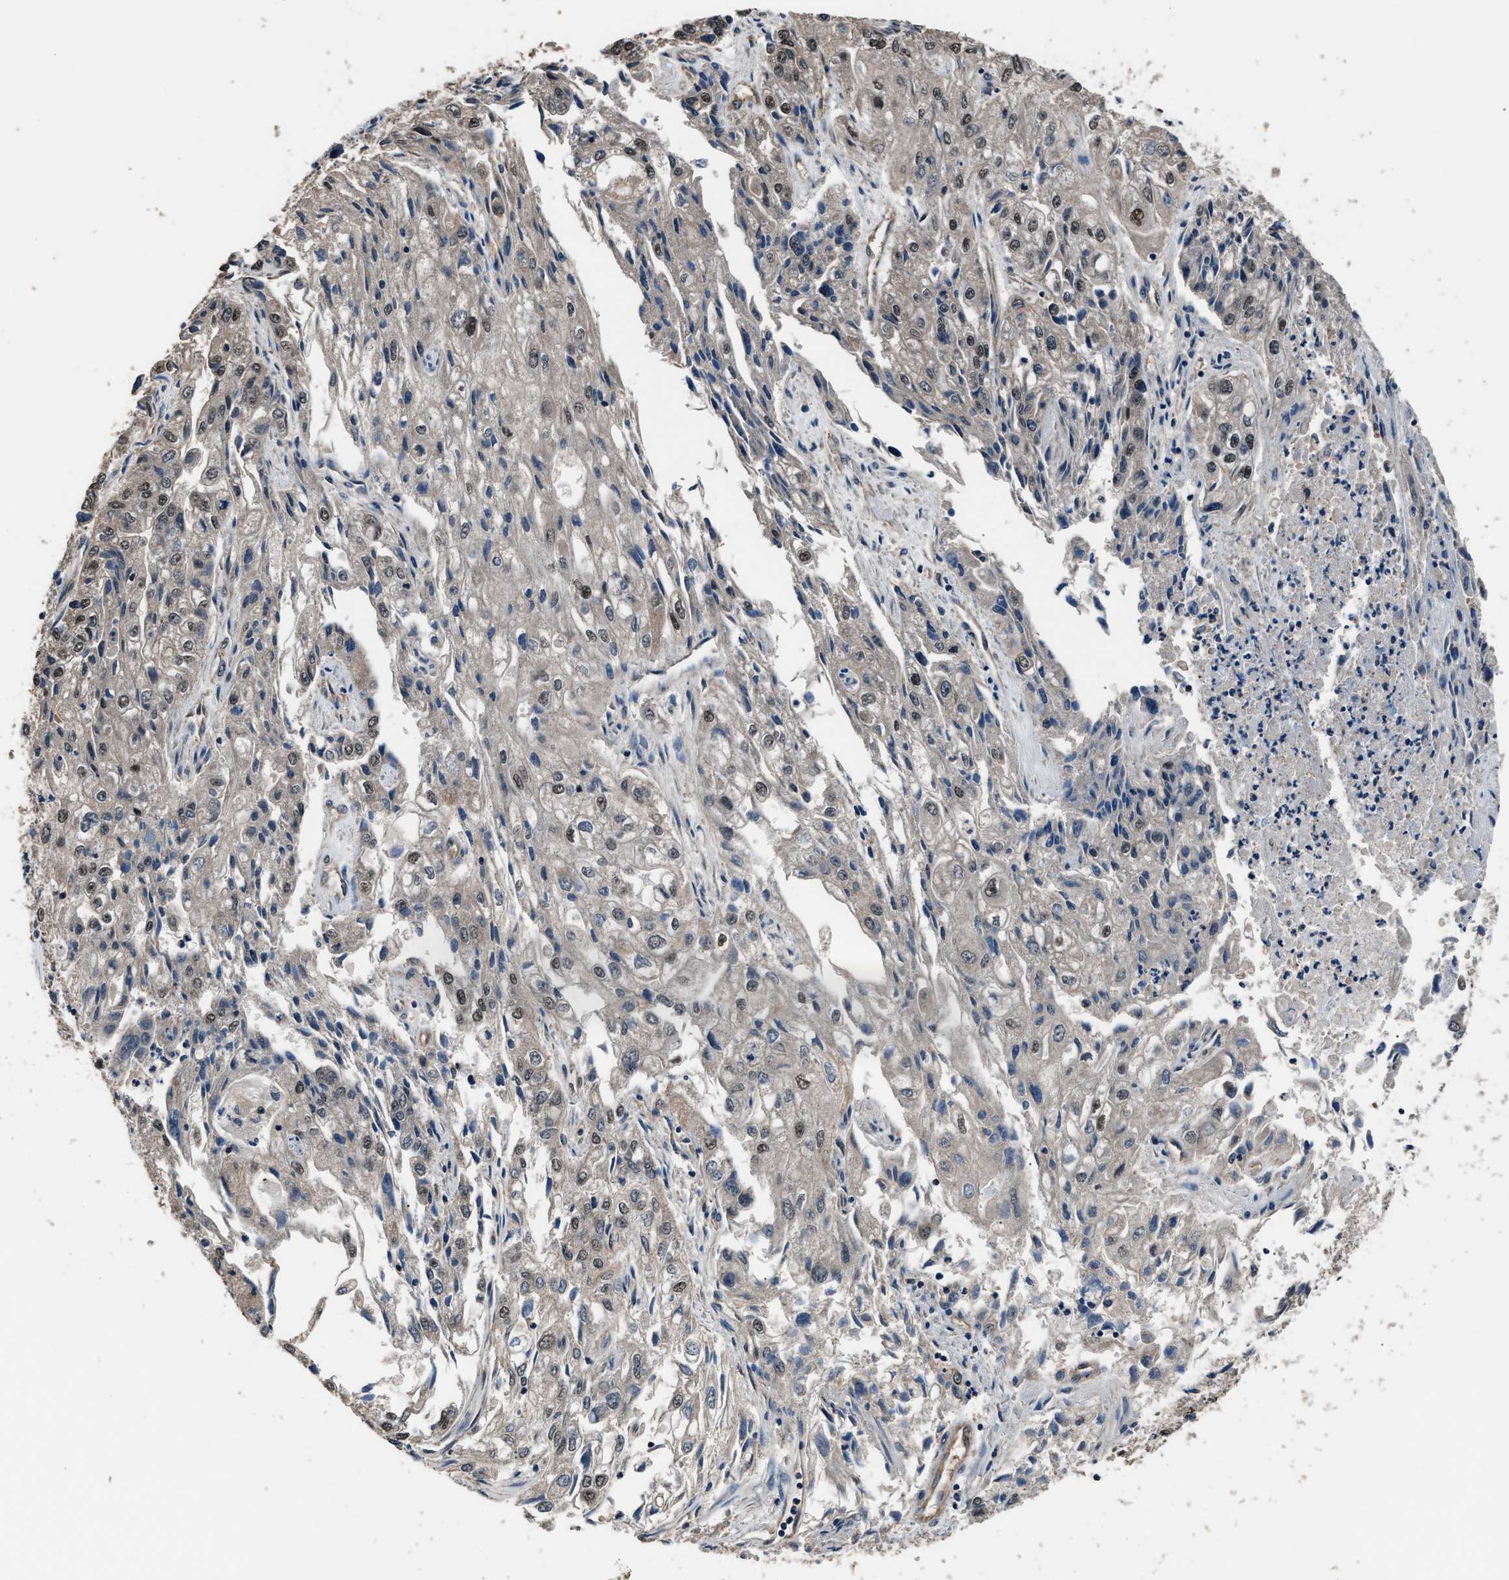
{"staining": {"intensity": "moderate", "quantity": "<25%", "location": "nuclear"}, "tissue": "endometrial cancer", "cell_type": "Tumor cells", "image_type": "cancer", "snomed": [{"axis": "morphology", "description": "Adenocarcinoma, NOS"}, {"axis": "topography", "description": "Endometrium"}], "caption": "Endometrial adenocarcinoma stained for a protein (brown) exhibits moderate nuclear positive staining in approximately <25% of tumor cells.", "gene": "DFFA", "patient": {"sex": "female", "age": 49}}